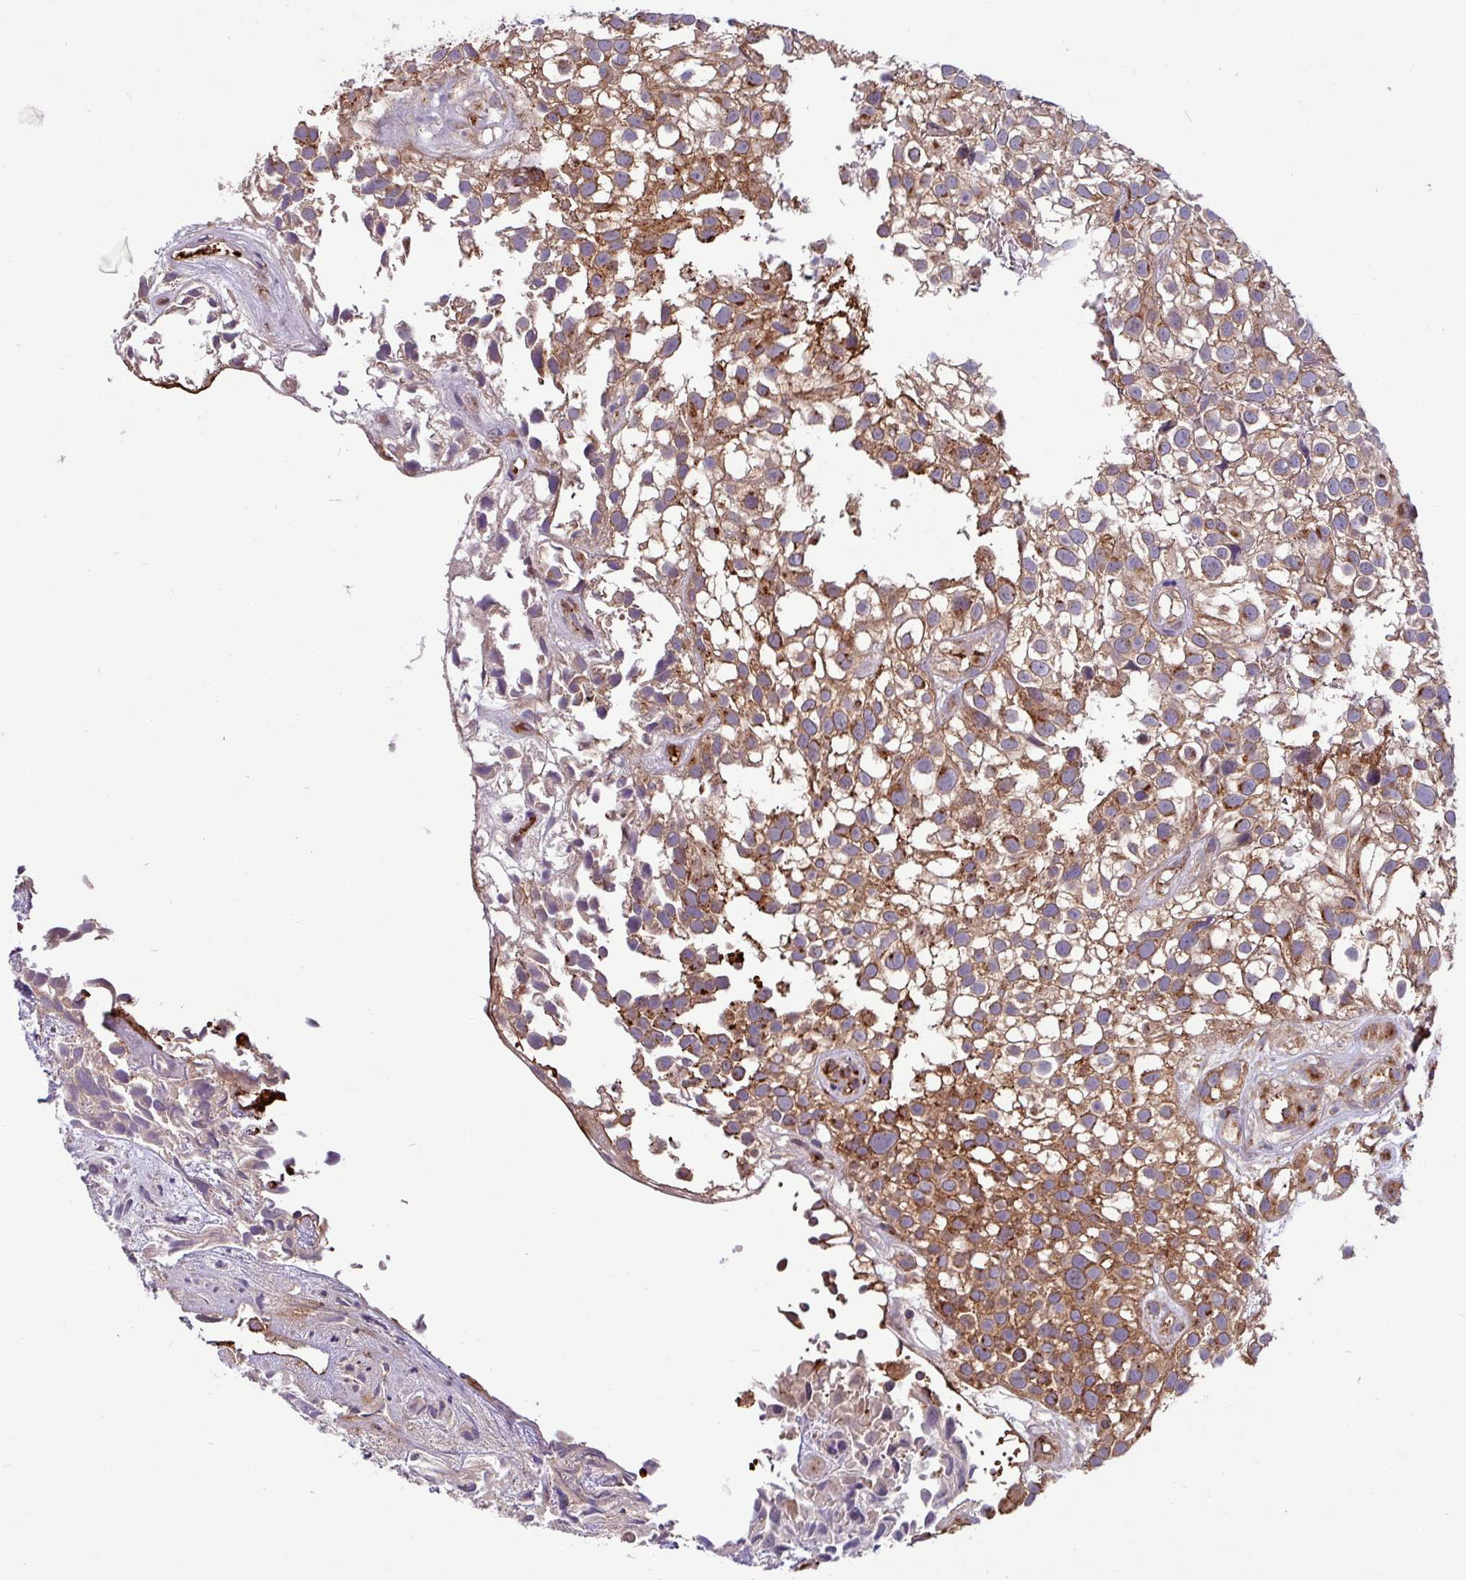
{"staining": {"intensity": "strong", "quantity": ">75%", "location": "cytoplasmic/membranous"}, "tissue": "urothelial cancer", "cell_type": "Tumor cells", "image_type": "cancer", "snomed": [{"axis": "morphology", "description": "Urothelial carcinoma, High grade"}, {"axis": "topography", "description": "Urinary bladder"}], "caption": "This is a micrograph of IHC staining of high-grade urothelial carcinoma, which shows strong expression in the cytoplasmic/membranous of tumor cells.", "gene": "LSM12", "patient": {"sex": "male", "age": 56}}